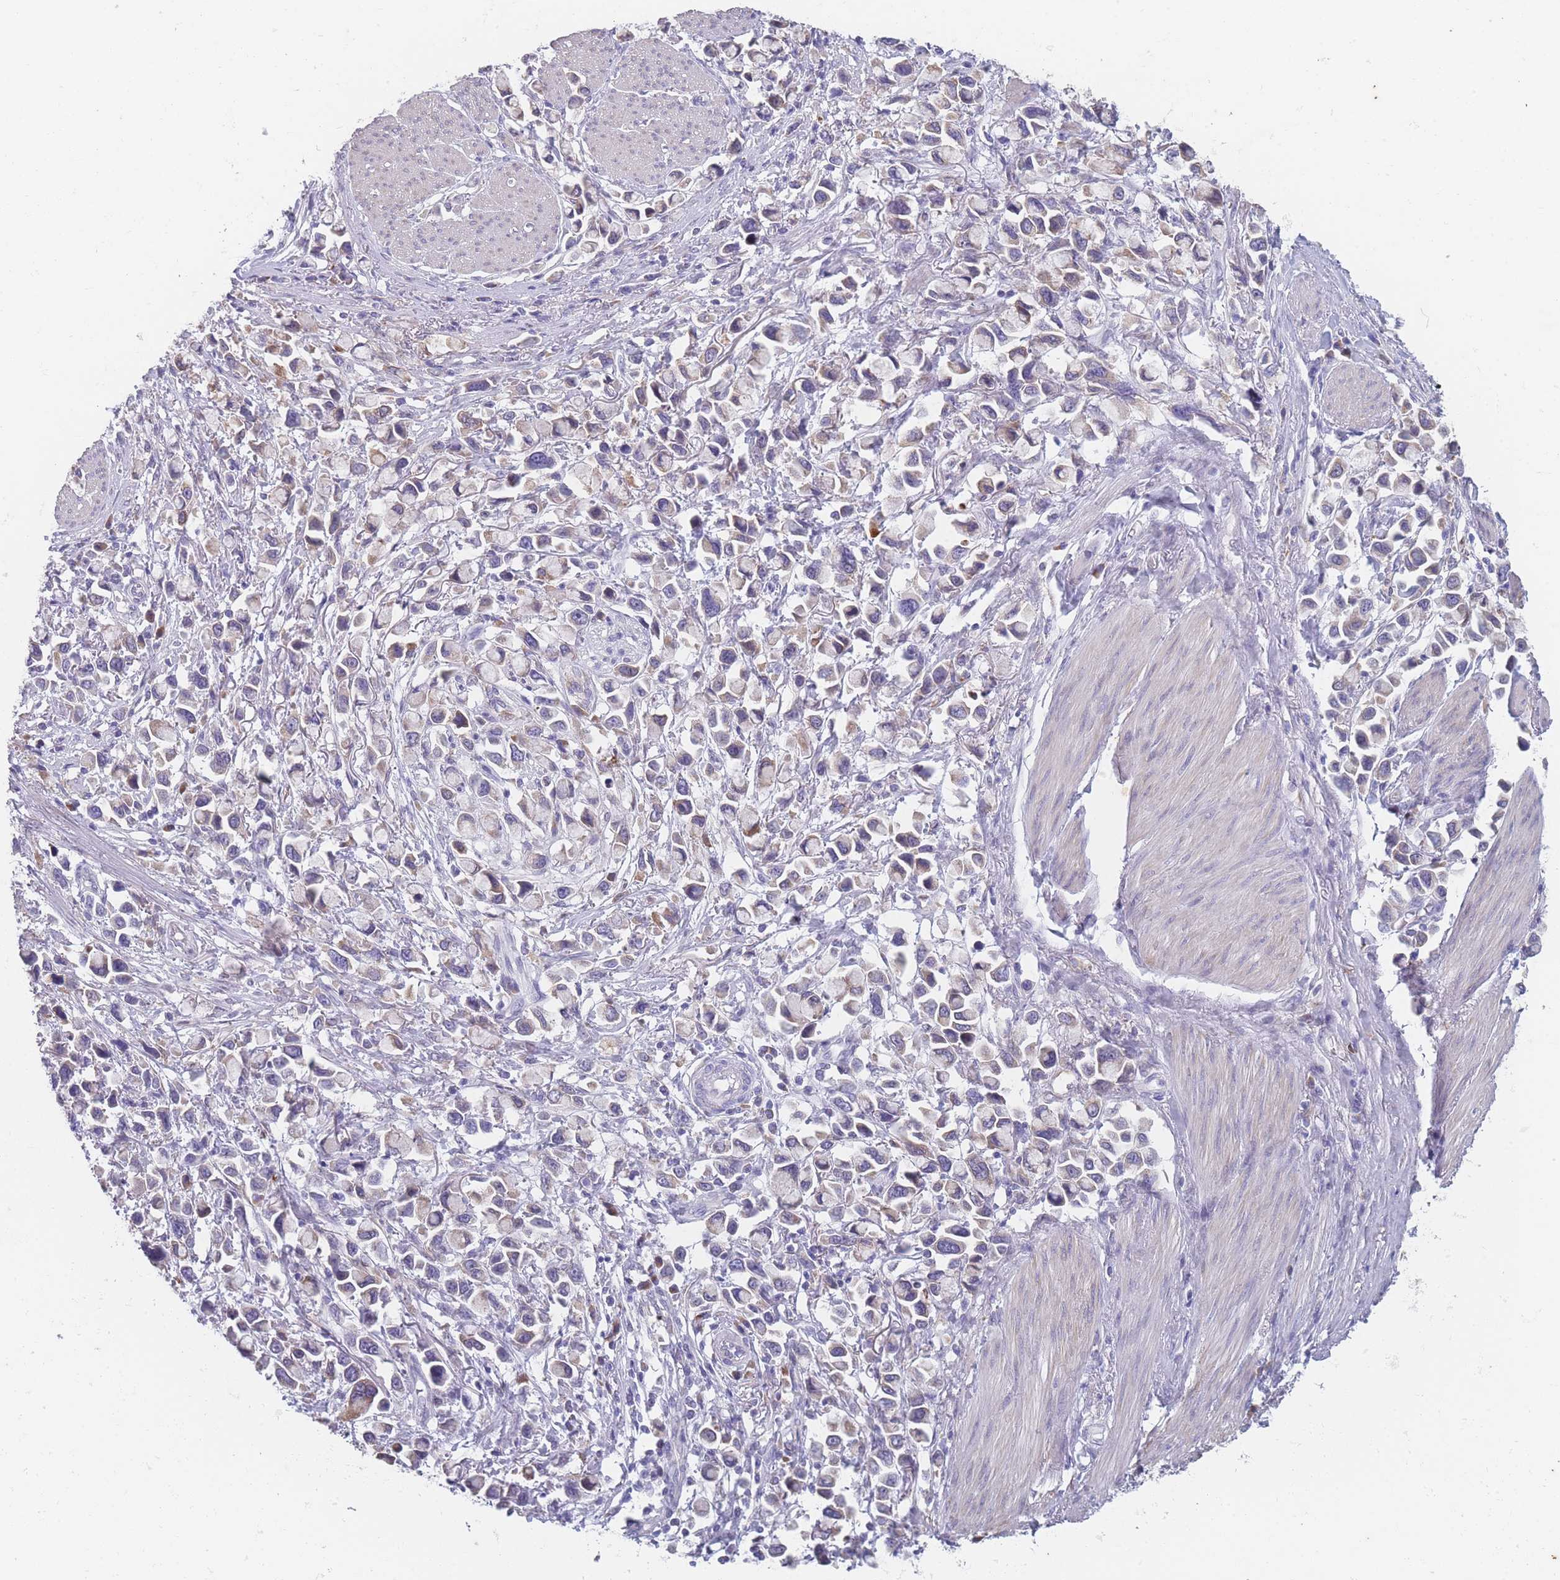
{"staining": {"intensity": "weak", "quantity": "25%-75%", "location": "cytoplasmic/membranous"}, "tissue": "stomach cancer", "cell_type": "Tumor cells", "image_type": "cancer", "snomed": [{"axis": "morphology", "description": "Adenocarcinoma, NOS"}, {"axis": "topography", "description": "Stomach"}], "caption": "Immunohistochemical staining of adenocarcinoma (stomach) displays low levels of weak cytoplasmic/membranous protein staining in about 25%-75% of tumor cells. (DAB (3,3'-diaminobenzidine) IHC with brightfield microscopy, high magnification).", "gene": "TMED10", "patient": {"sex": "female", "age": 81}}